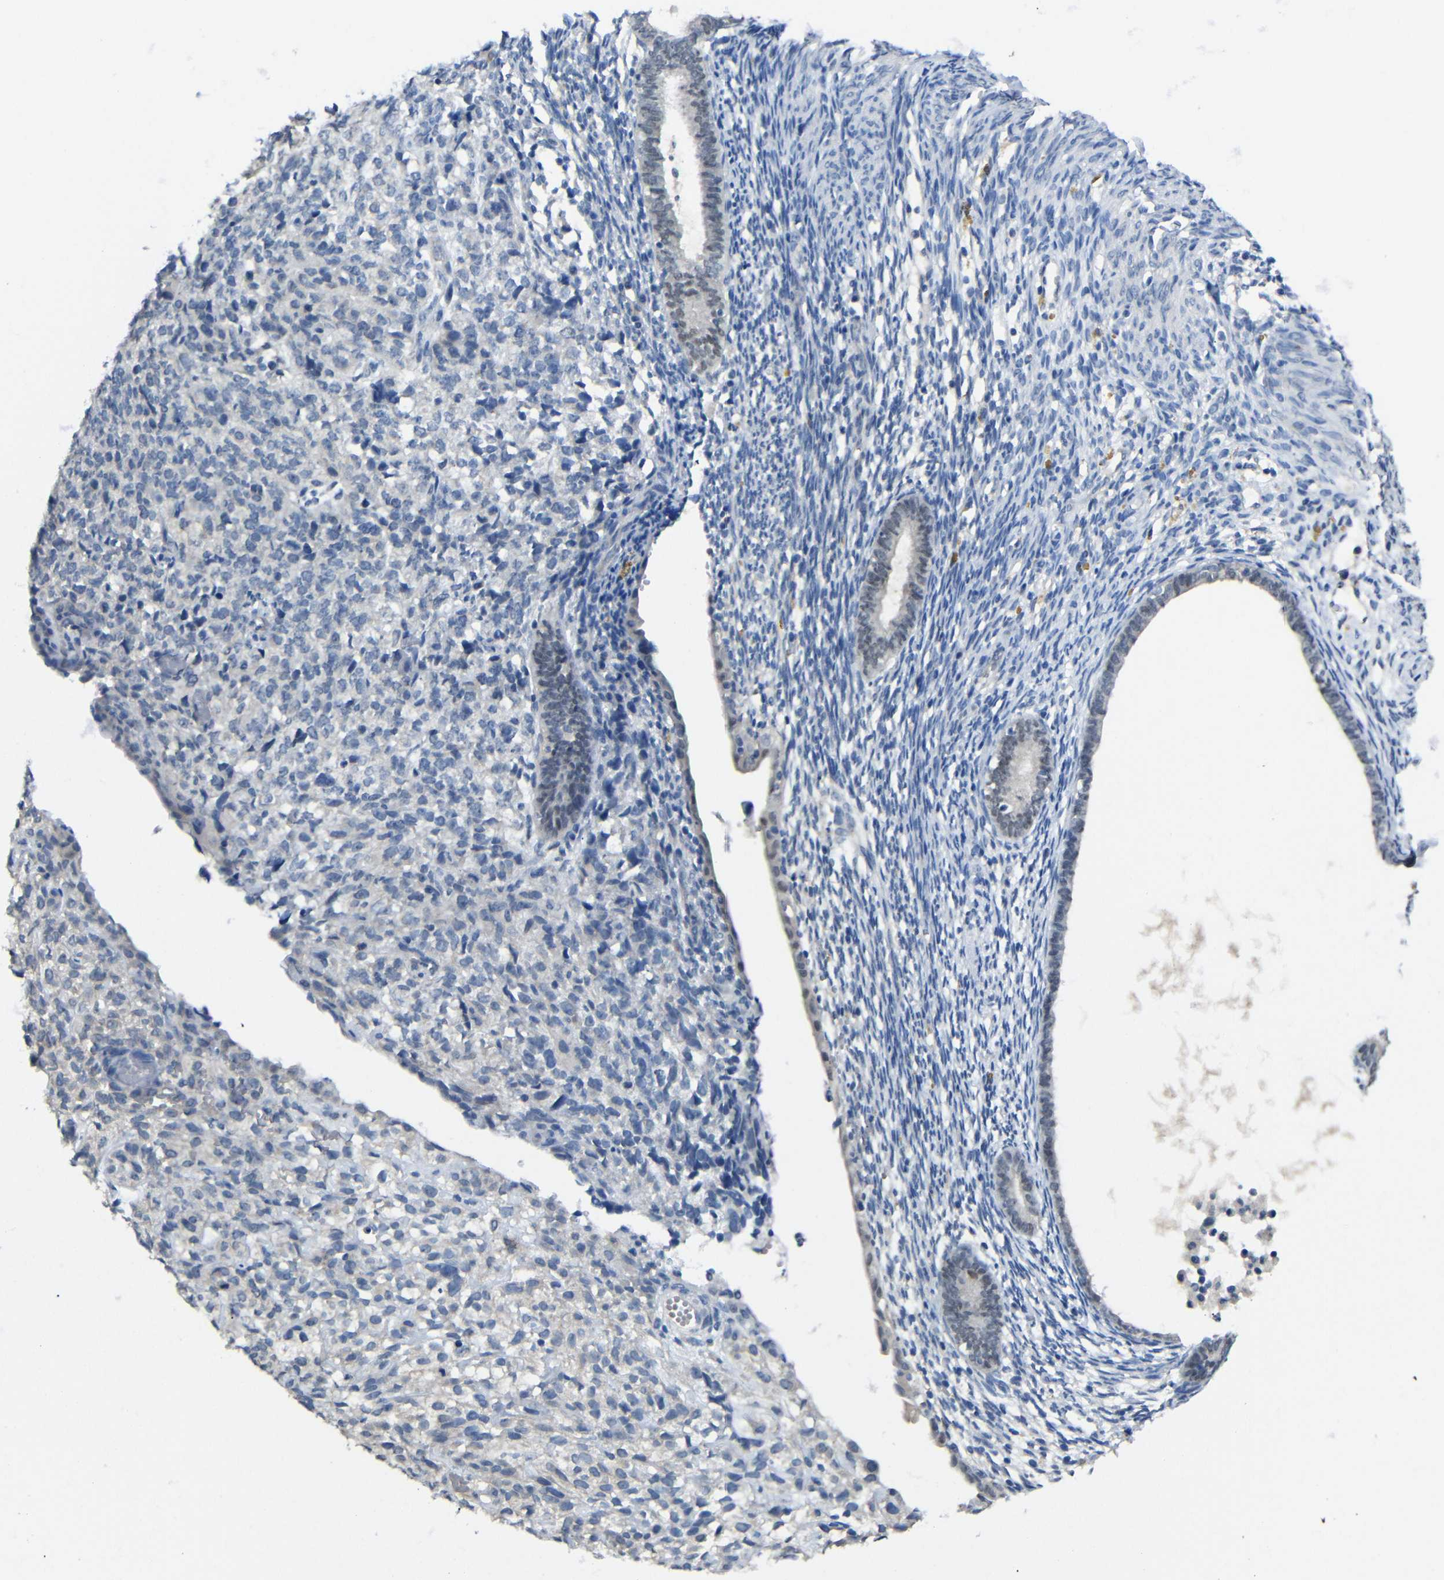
{"staining": {"intensity": "negative", "quantity": "none", "location": "none"}, "tissue": "endometrium", "cell_type": "Cells in endometrial stroma", "image_type": "normal", "snomed": [{"axis": "morphology", "description": "Normal tissue, NOS"}, {"axis": "morphology", "description": "Adenocarcinoma, NOS"}, {"axis": "topography", "description": "Endometrium"}, {"axis": "topography", "description": "Ovary"}], "caption": "The photomicrograph displays no staining of cells in endometrial stroma in normal endometrium. (Stains: DAB IHC with hematoxylin counter stain, Microscopy: brightfield microscopy at high magnification).", "gene": "HNF1A", "patient": {"sex": "female", "age": 68}}